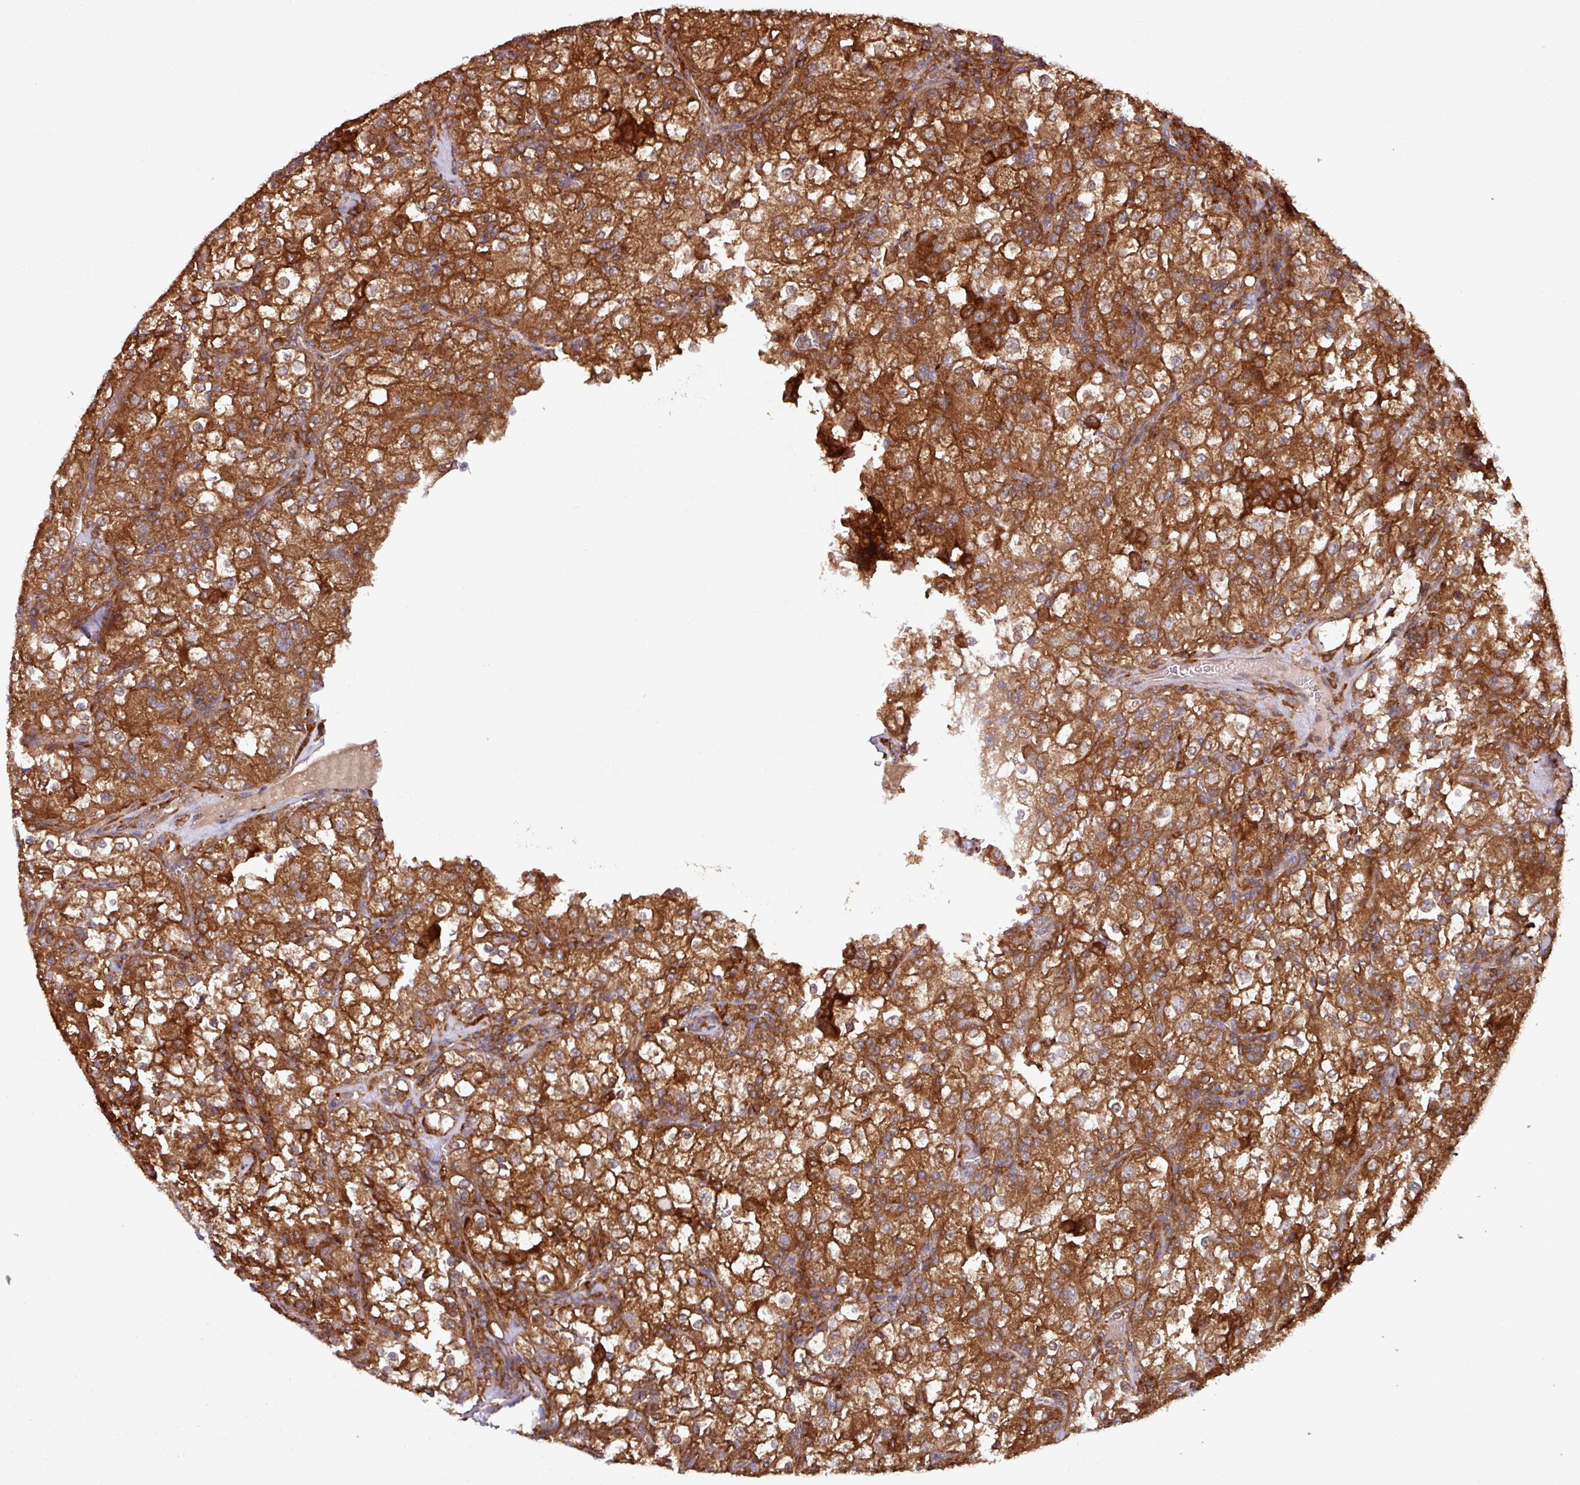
{"staining": {"intensity": "strong", "quantity": ">75%", "location": "cytoplasmic/membranous"}, "tissue": "renal cancer", "cell_type": "Tumor cells", "image_type": "cancer", "snomed": [{"axis": "morphology", "description": "Adenocarcinoma, NOS"}, {"axis": "topography", "description": "Kidney"}], "caption": "Brown immunohistochemical staining in human renal cancer exhibits strong cytoplasmic/membranous positivity in about >75% of tumor cells. (Brightfield microscopy of DAB IHC at high magnification).", "gene": "GNPDA1", "patient": {"sex": "female", "age": 74}}